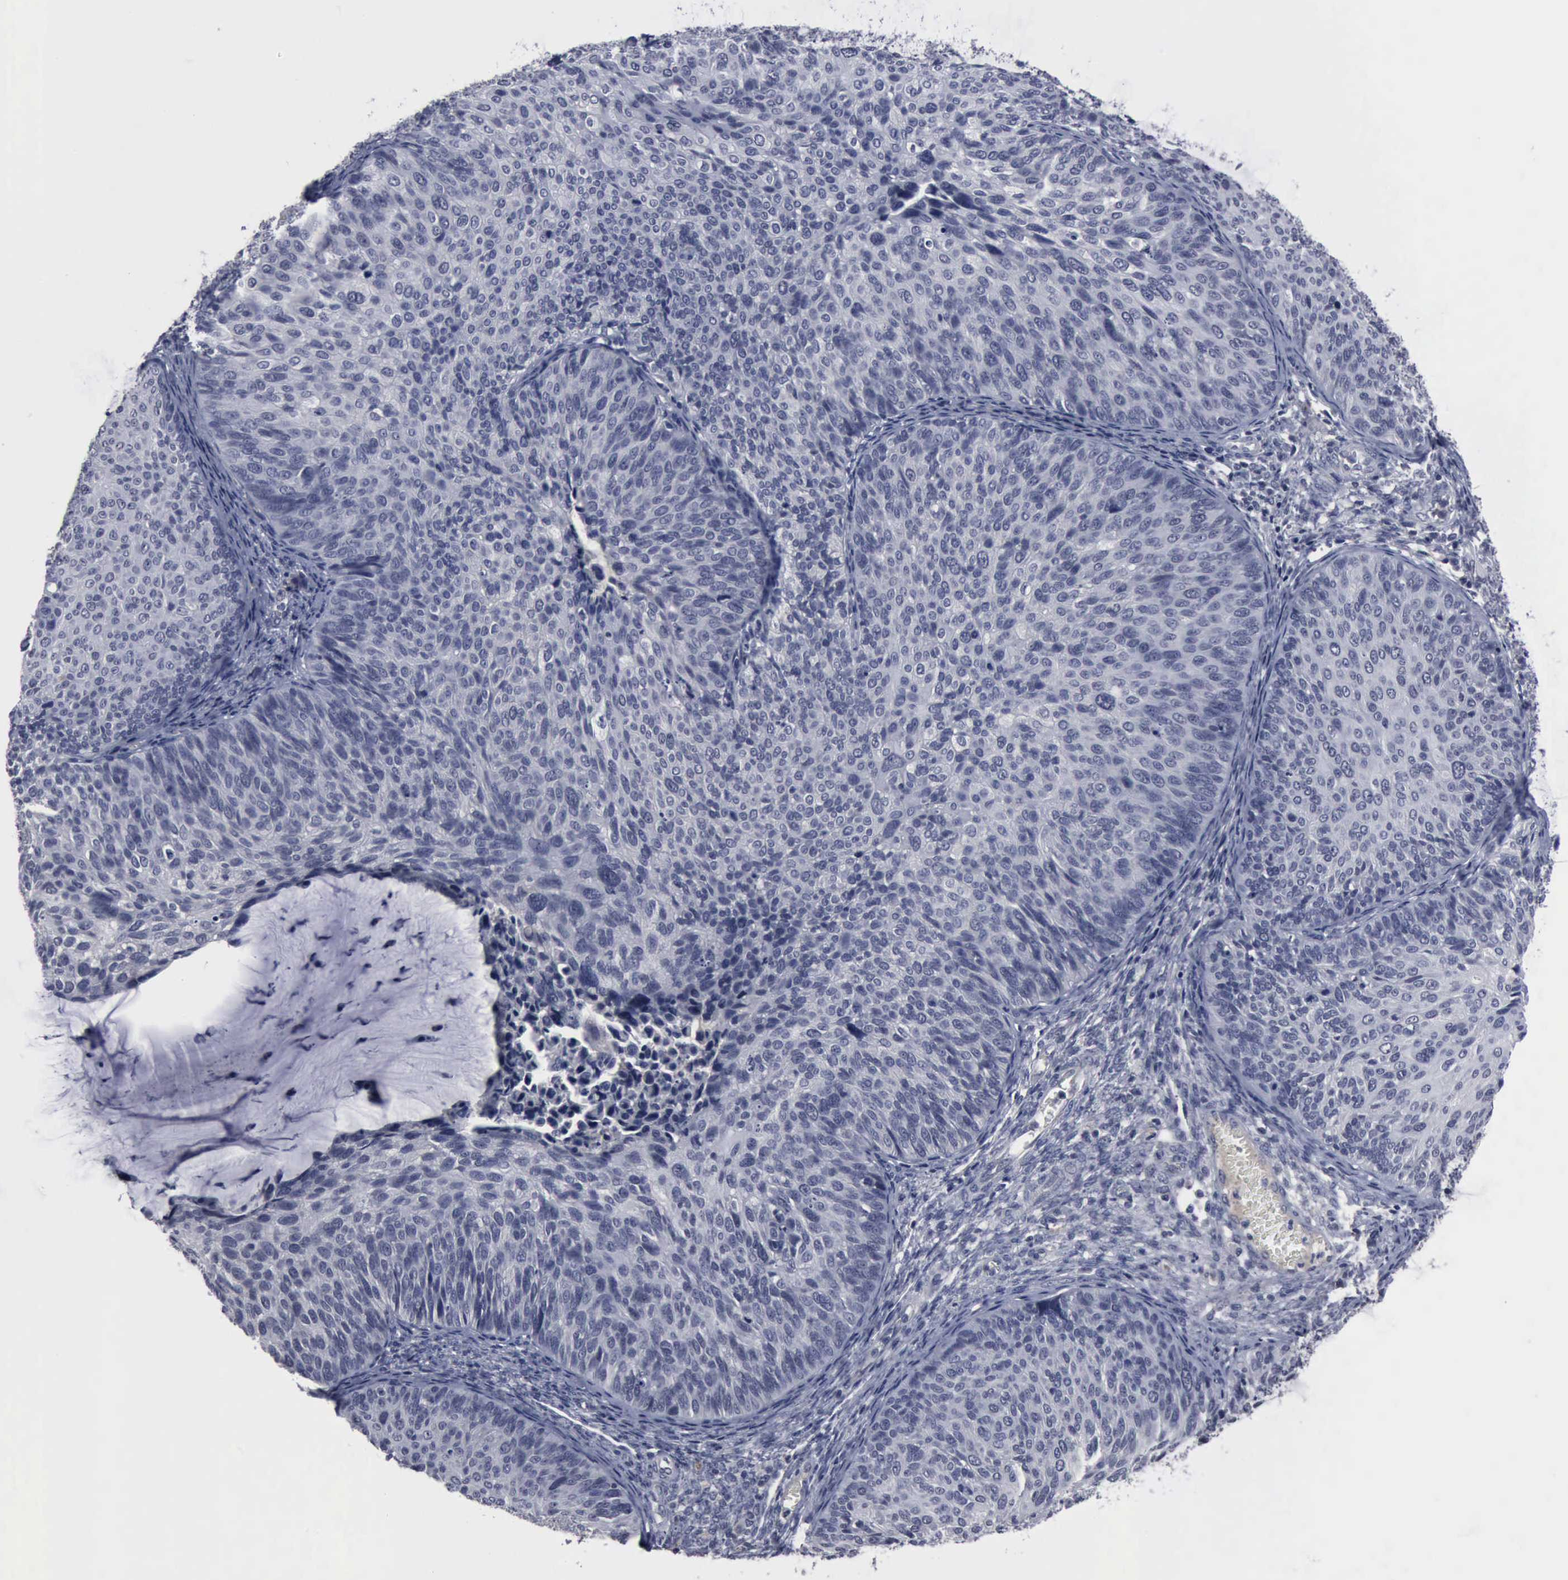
{"staining": {"intensity": "negative", "quantity": "none", "location": "none"}, "tissue": "cervical cancer", "cell_type": "Tumor cells", "image_type": "cancer", "snomed": [{"axis": "morphology", "description": "Squamous cell carcinoma, NOS"}, {"axis": "topography", "description": "Cervix"}], "caption": "This micrograph is of cervical squamous cell carcinoma stained with IHC to label a protein in brown with the nuclei are counter-stained blue. There is no positivity in tumor cells. (DAB immunohistochemistry, high magnification).", "gene": "MYO18B", "patient": {"sex": "female", "age": 36}}